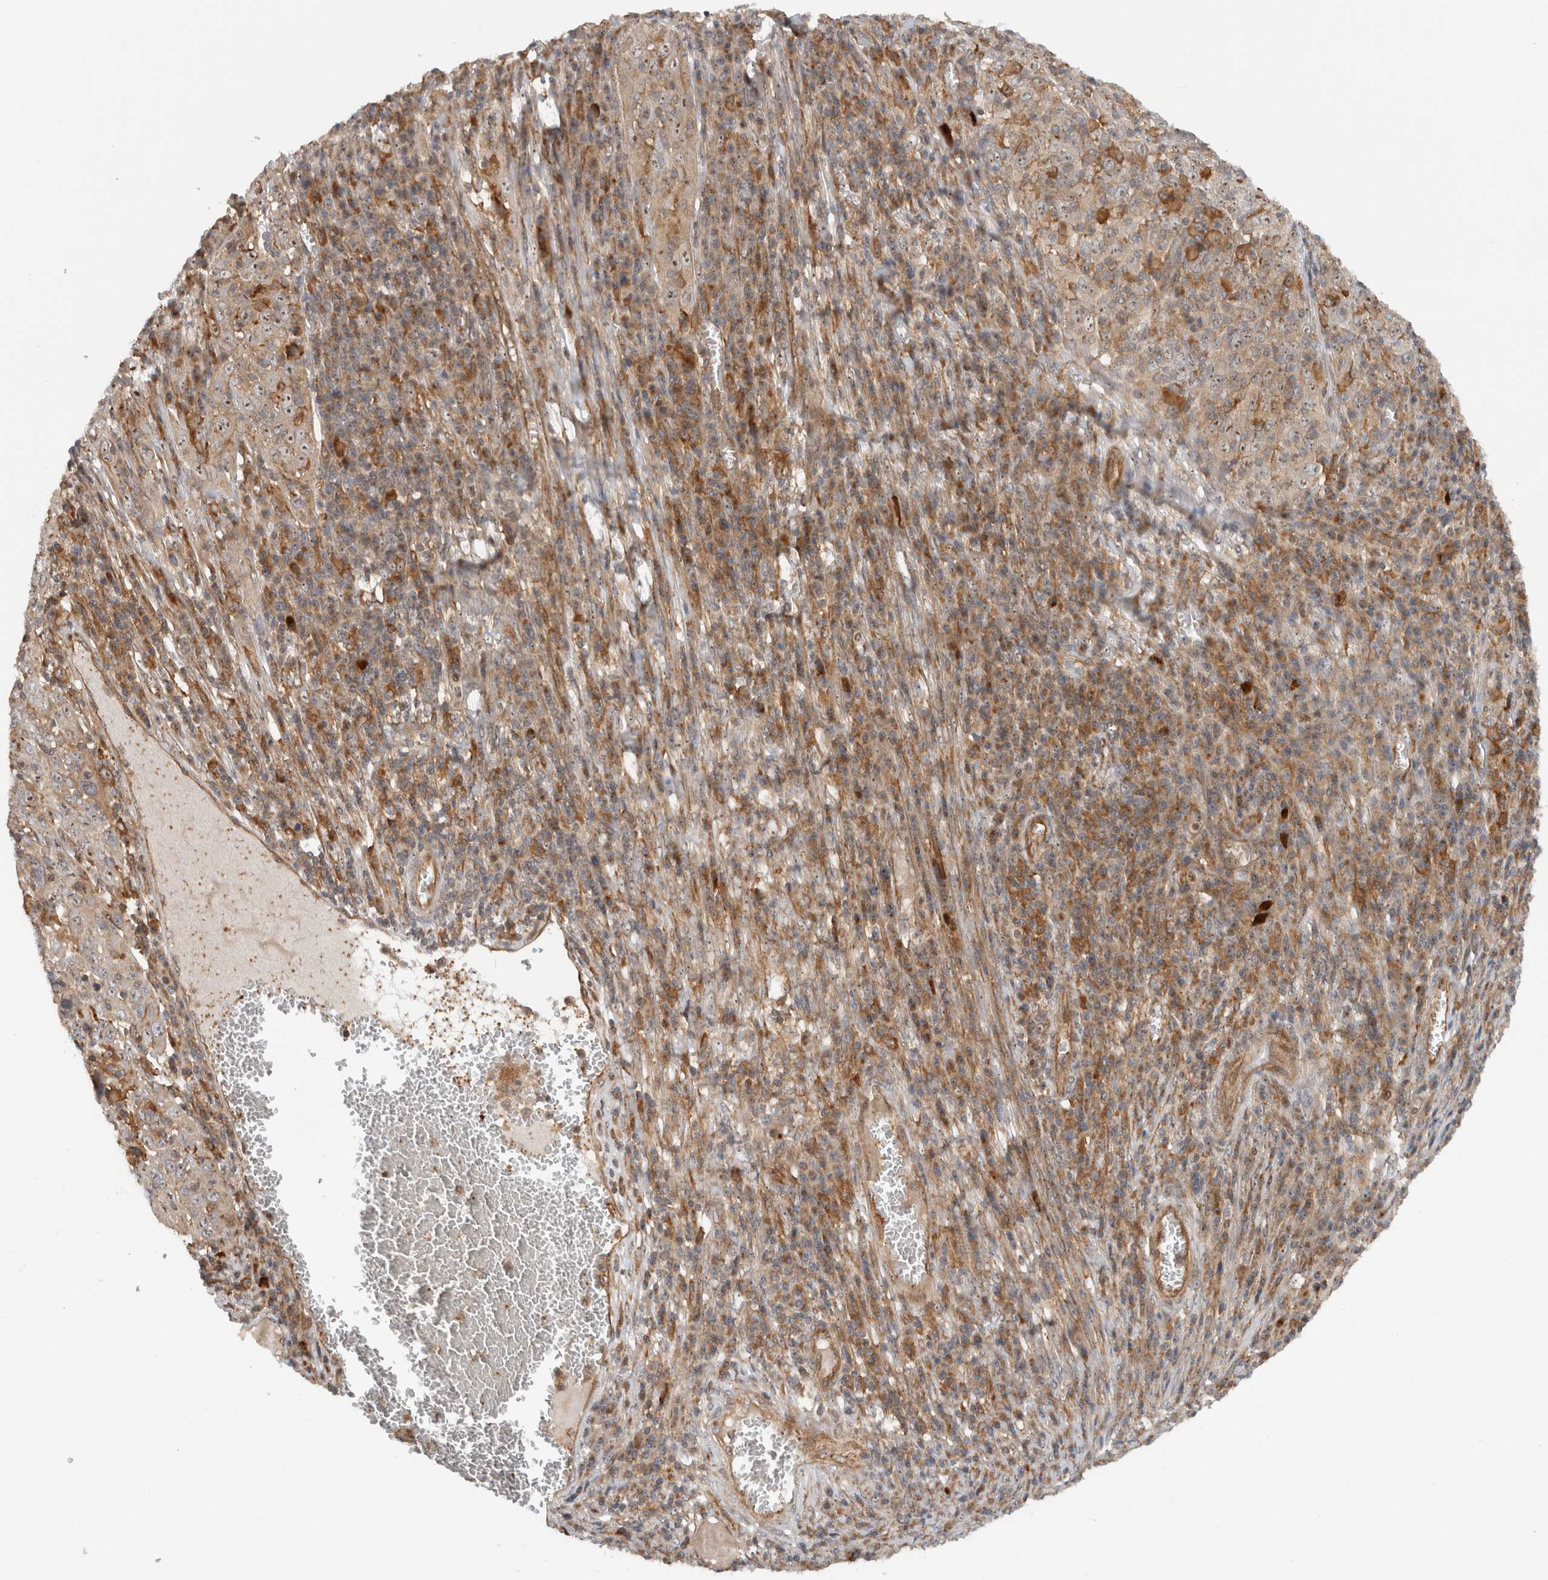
{"staining": {"intensity": "moderate", "quantity": ">75%", "location": "cytoplasmic/membranous,nuclear"}, "tissue": "cervical cancer", "cell_type": "Tumor cells", "image_type": "cancer", "snomed": [{"axis": "morphology", "description": "Squamous cell carcinoma, NOS"}, {"axis": "topography", "description": "Cervix"}], "caption": "Brown immunohistochemical staining in human cervical cancer (squamous cell carcinoma) demonstrates moderate cytoplasmic/membranous and nuclear expression in about >75% of tumor cells.", "gene": "WASF2", "patient": {"sex": "female", "age": 46}}